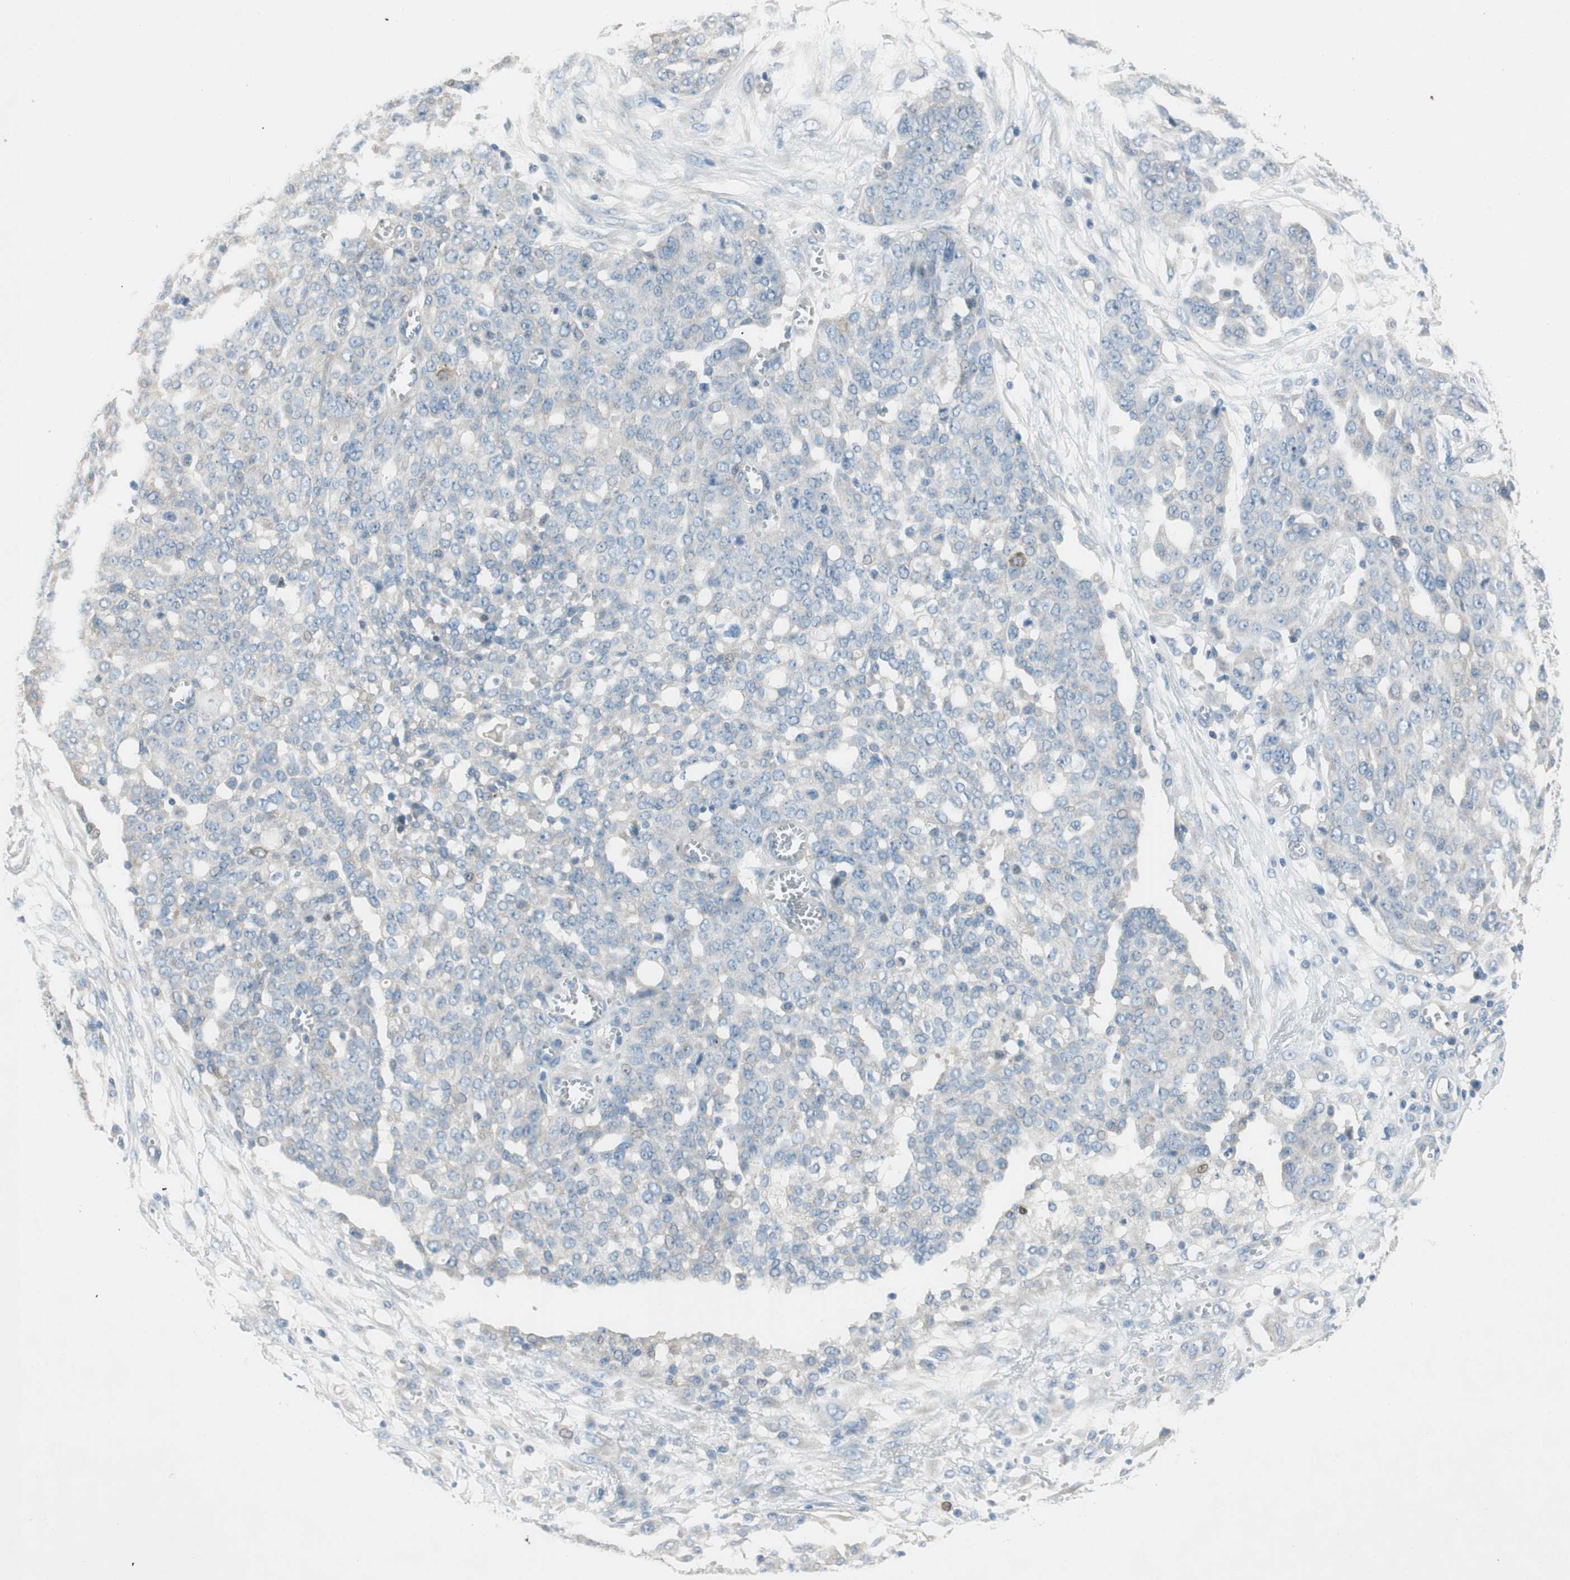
{"staining": {"intensity": "negative", "quantity": "none", "location": "none"}, "tissue": "ovarian cancer", "cell_type": "Tumor cells", "image_type": "cancer", "snomed": [{"axis": "morphology", "description": "Cystadenocarcinoma, serous, NOS"}, {"axis": "topography", "description": "Soft tissue"}, {"axis": "topography", "description": "Ovary"}], "caption": "A high-resolution photomicrograph shows IHC staining of serous cystadenocarcinoma (ovarian), which reveals no significant positivity in tumor cells.", "gene": "PRRG4", "patient": {"sex": "female", "age": 57}}